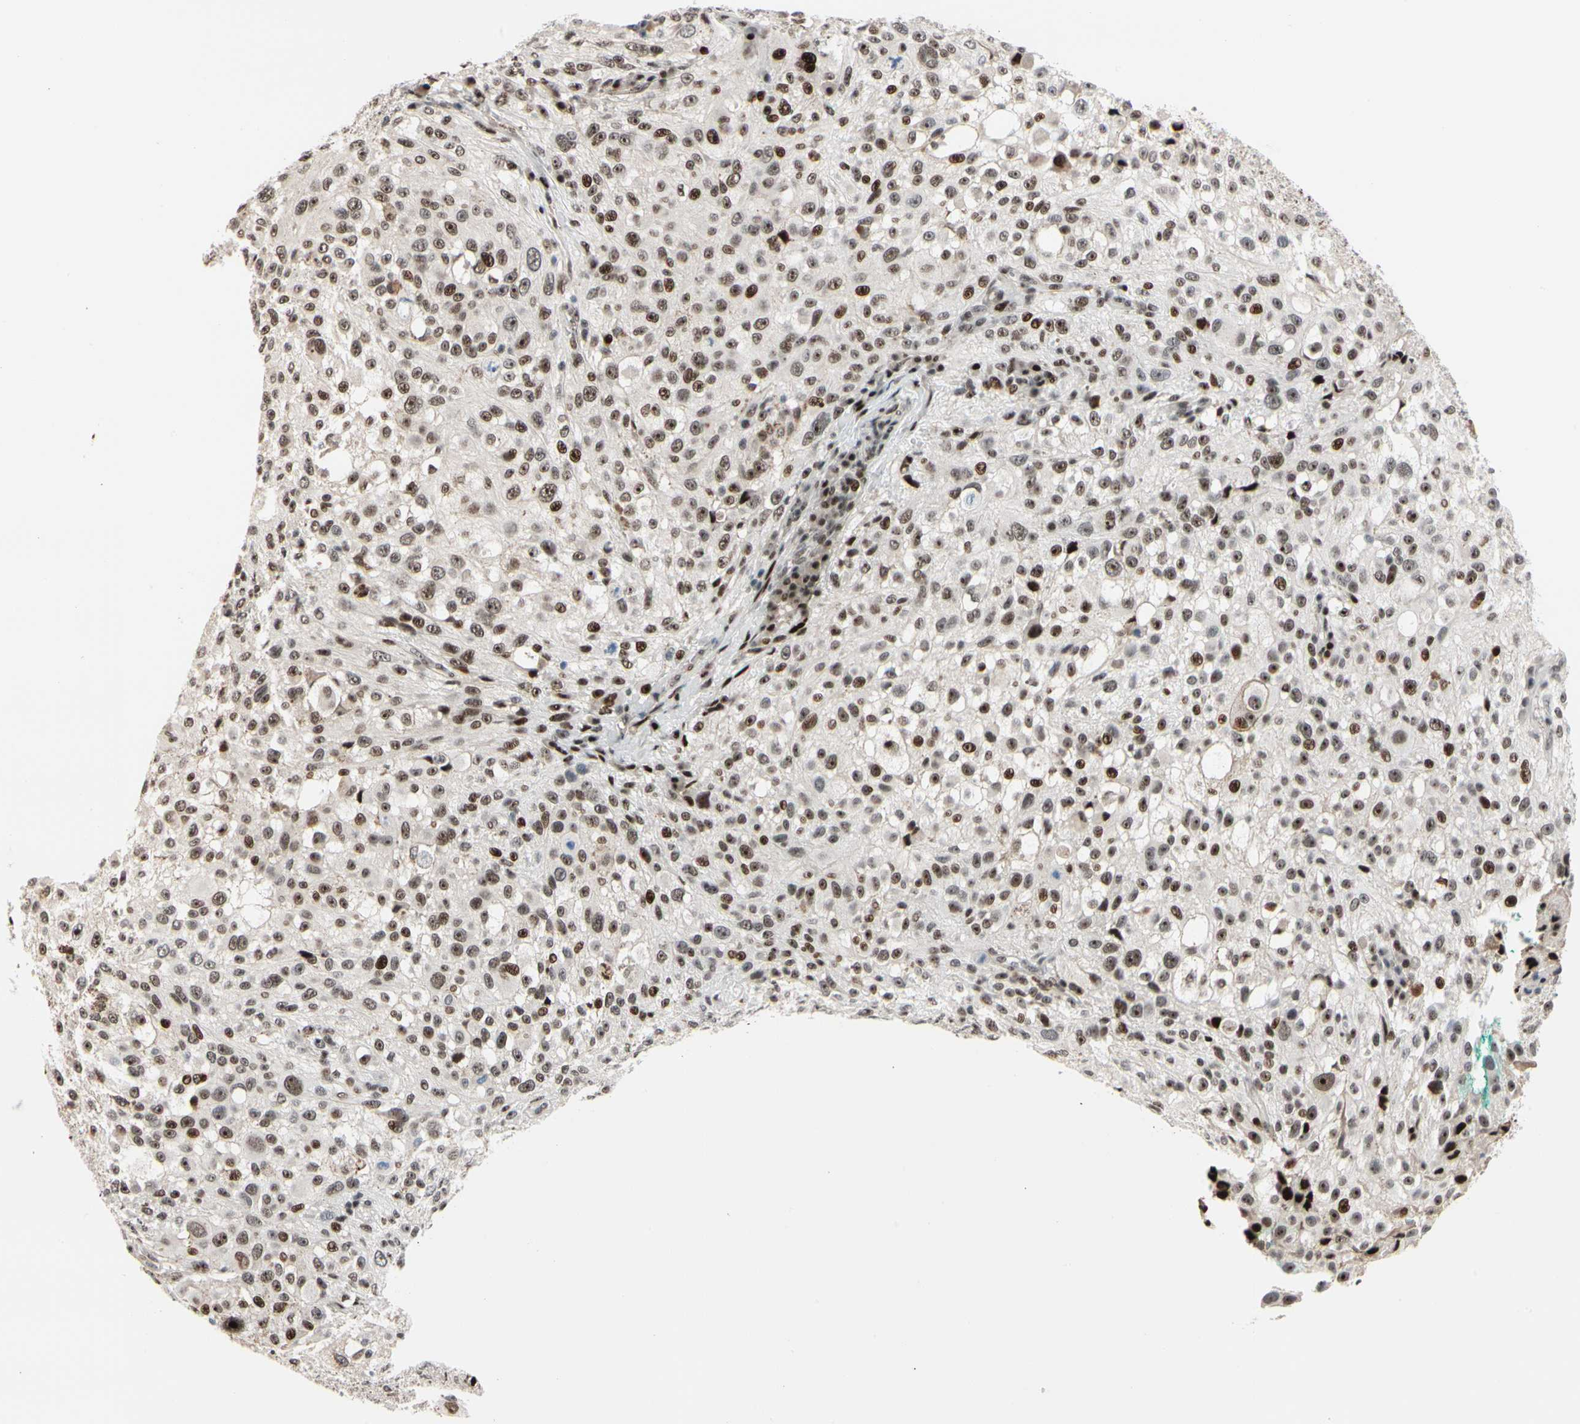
{"staining": {"intensity": "moderate", "quantity": ">75%", "location": "nuclear"}, "tissue": "melanoma", "cell_type": "Tumor cells", "image_type": "cancer", "snomed": [{"axis": "morphology", "description": "Necrosis, NOS"}, {"axis": "morphology", "description": "Malignant melanoma, NOS"}, {"axis": "topography", "description": "Skin"}], "caption": "Immunohistochemistry (IHC) image of human melanoma stained for a protein (brown), which demonstrates medium levels of moderate nuclear positivity in approximately >75% of tumor cells.", "gene": "FOXO3", "patient": {"sex": "female", "age": 87}}